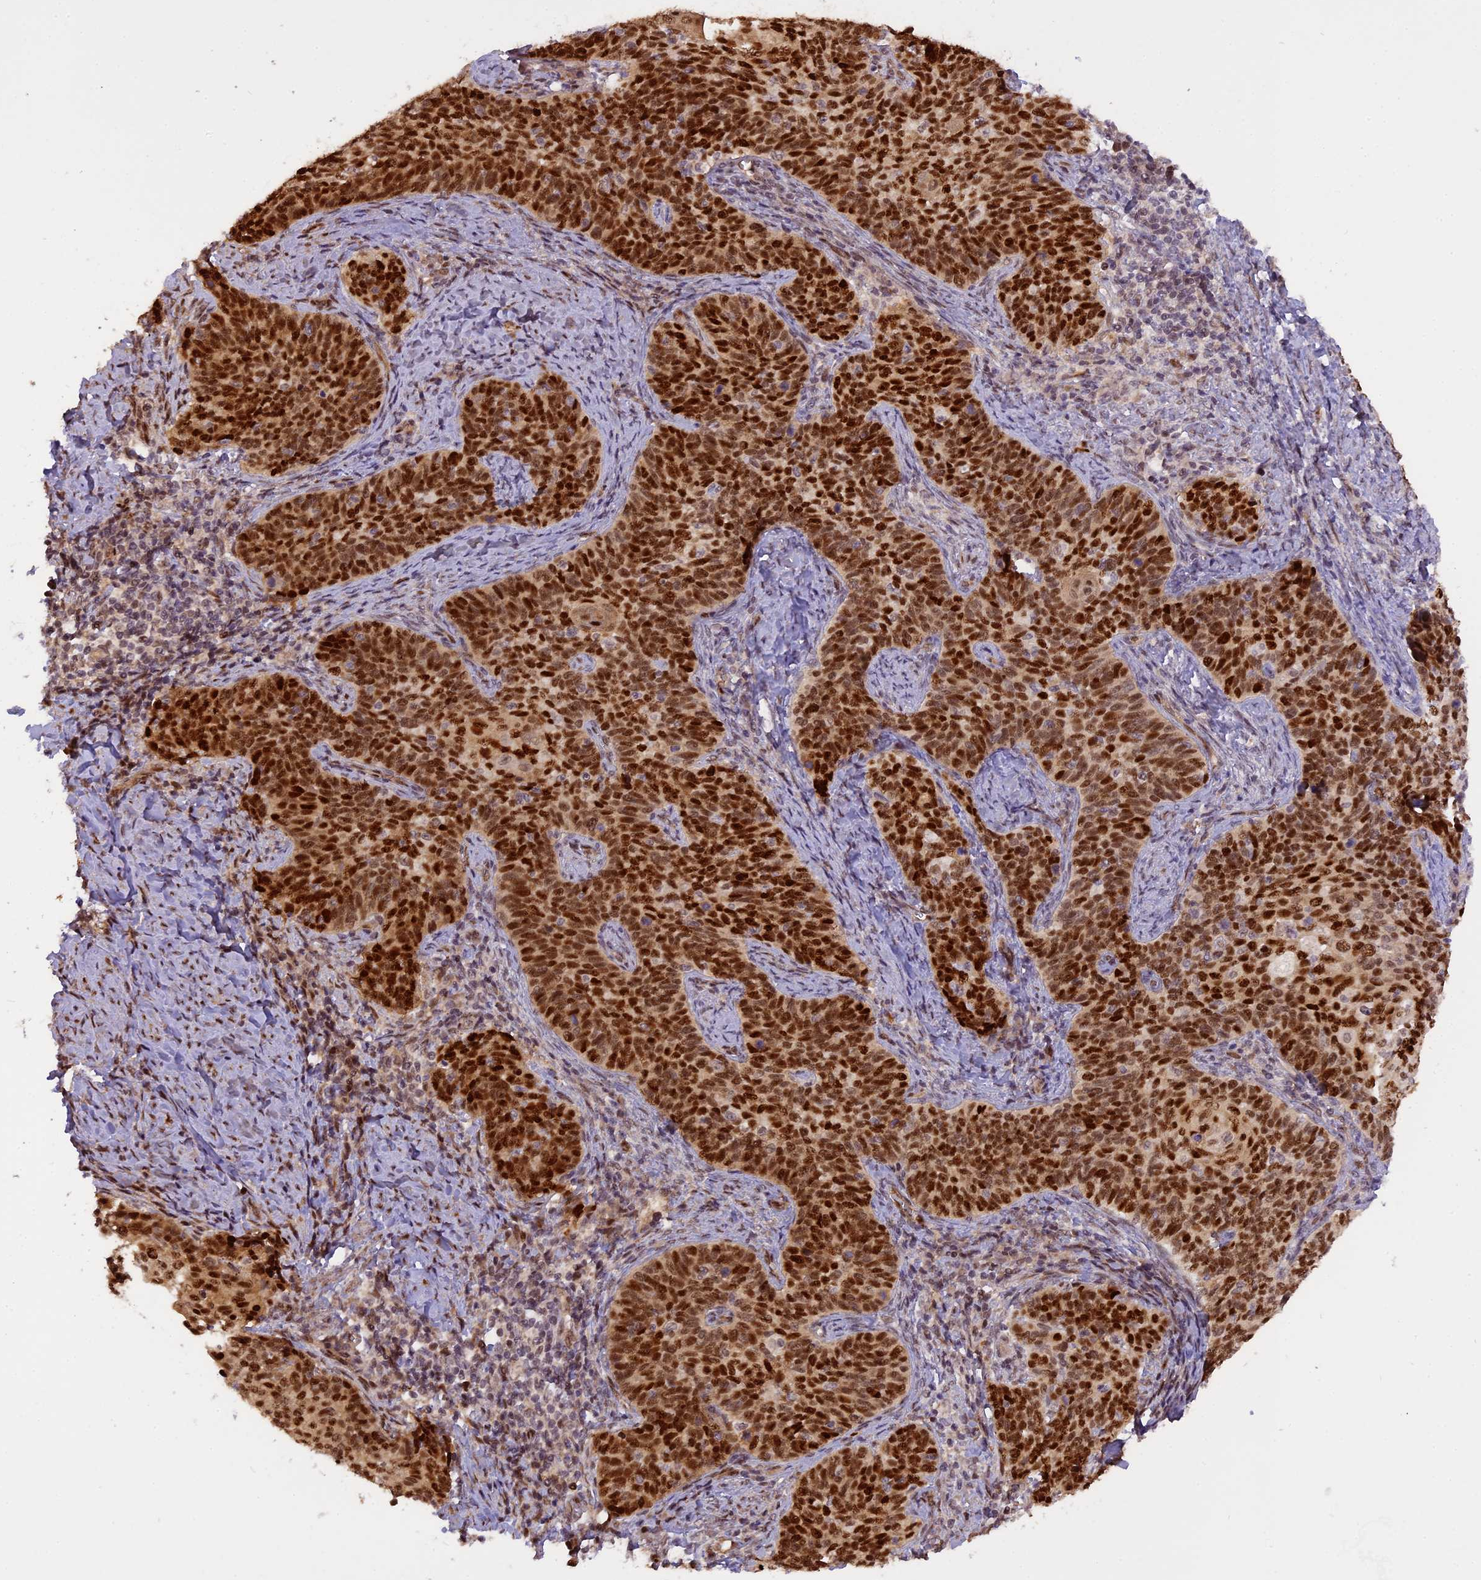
{"staining": {"intensity": "strong", "quantity": ">75%", "location": "nuclear"}, "tissue": "cervical cancer", "cell_type": "Tumor cells", "image_type": "cancer", "snomed": [{"axis": "morphology", "description": "Normal tissue, NOS"}, {"axis": "morphology", "description": "Squamous cell carcinoma, NOS"}, {"axis": "topography", "description": "Cervix"}], "caption": "A micrograph showing strong nuclear positivity in about >75% of tumor cells in squamous cell carcinoma (cervical), as visualized by brown immunohistochemical staining.", "gene": "MICALL1", "patient": {"sex": "female", "age": 39}}